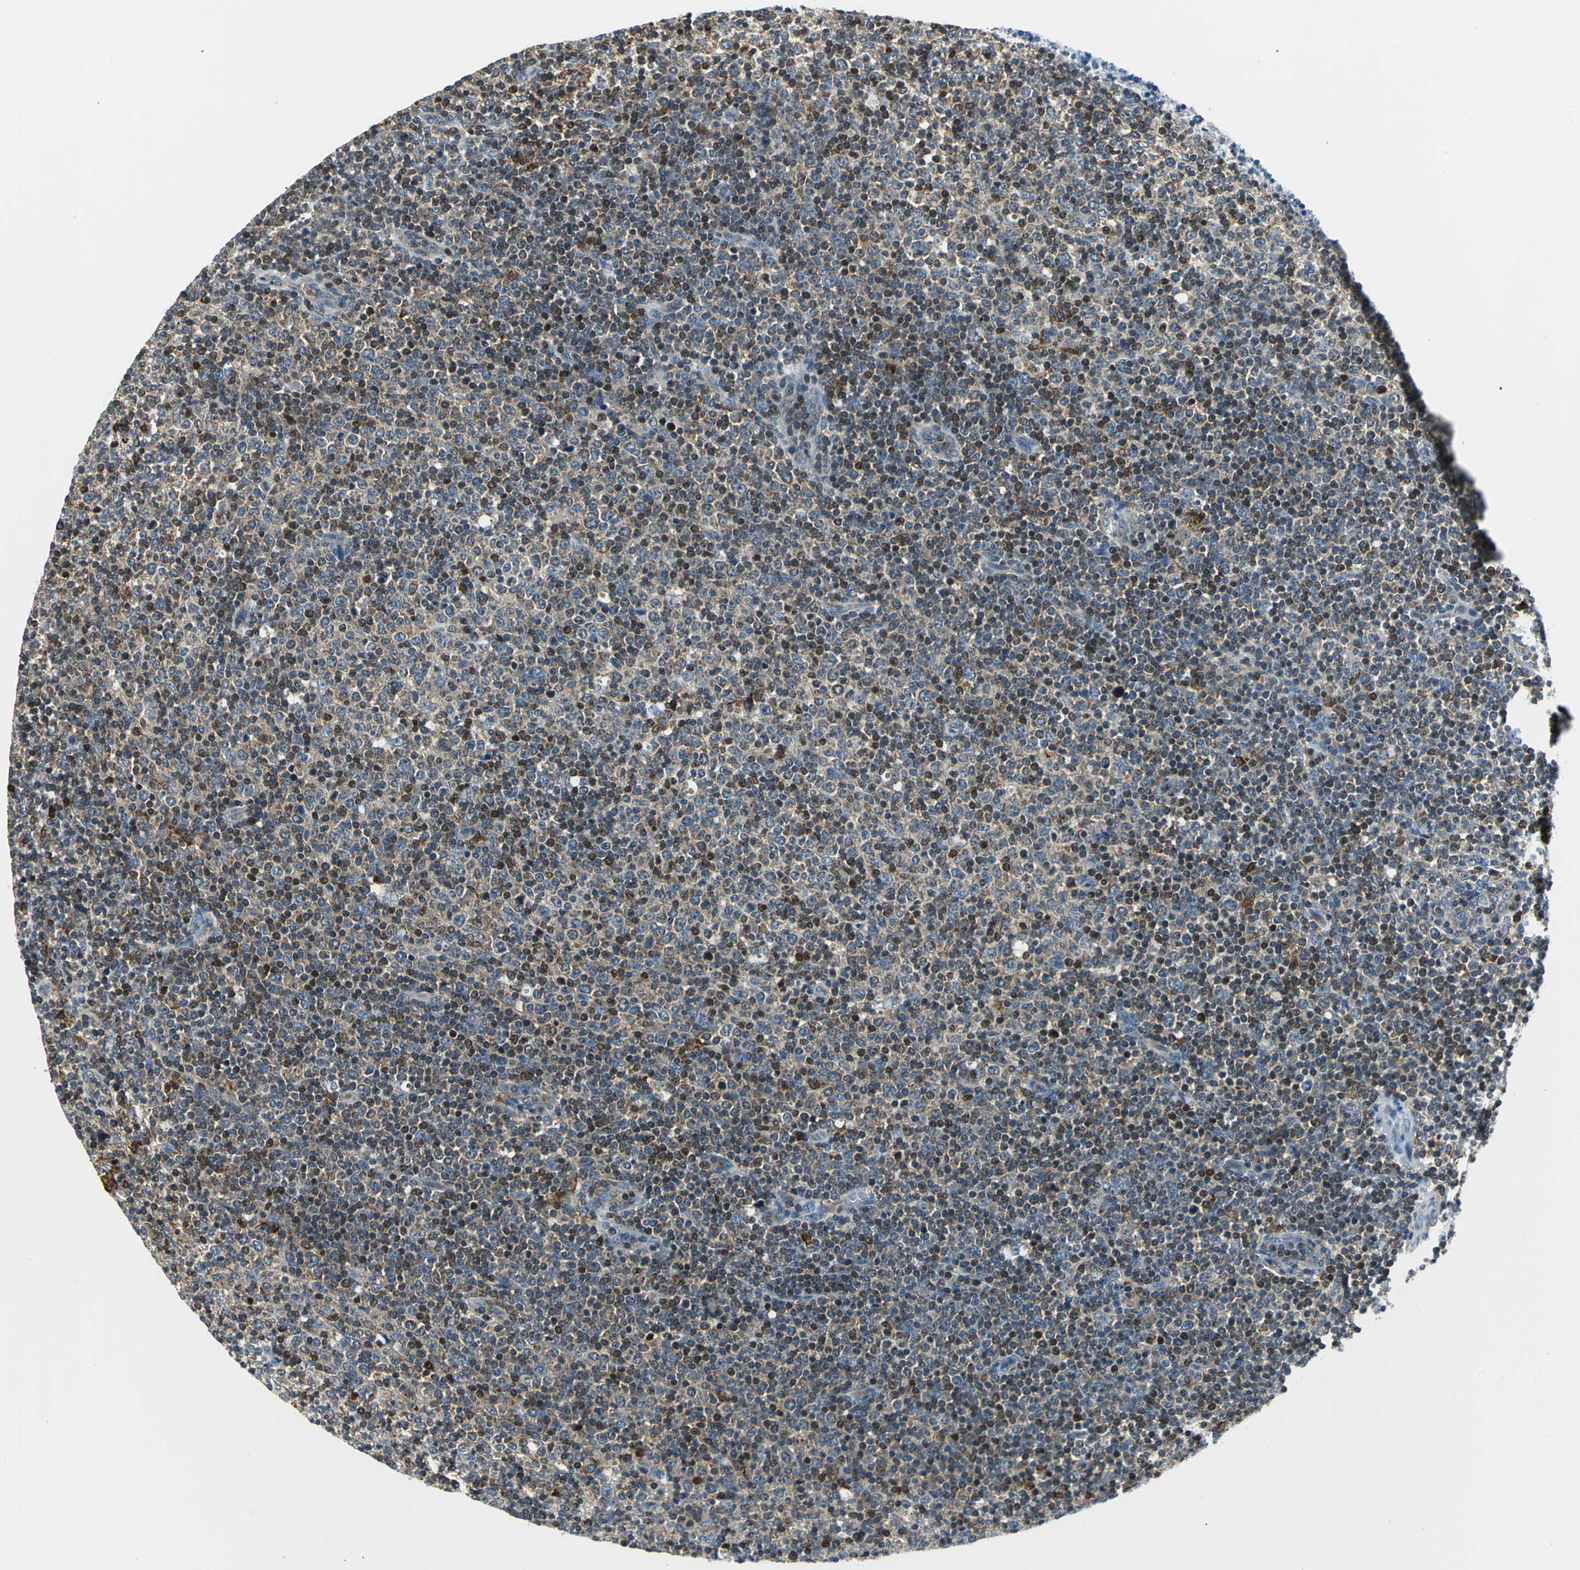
{"staining": {"intensity": "strong", "quantity": ">75%", "location": "cytoplasmic/membranous"}, "tissue": "lymphoma", "cell_type": "Tumor cells", "image_type": "cancer", "snomed": [{"axis": "morphology", "description": "Malignant lymphoma, non-Hodgkin's type, Low grade"}, {"axis": "topography", "description": "Lymph node"}], "caption": "The image shows immunohistochemical staining of lymphoma. There is strong cytoplasmic/membranous expression is present in about >75% of tumor cells.", "gene": "USP40", "patient": {"sex": "male", "age": 70}}